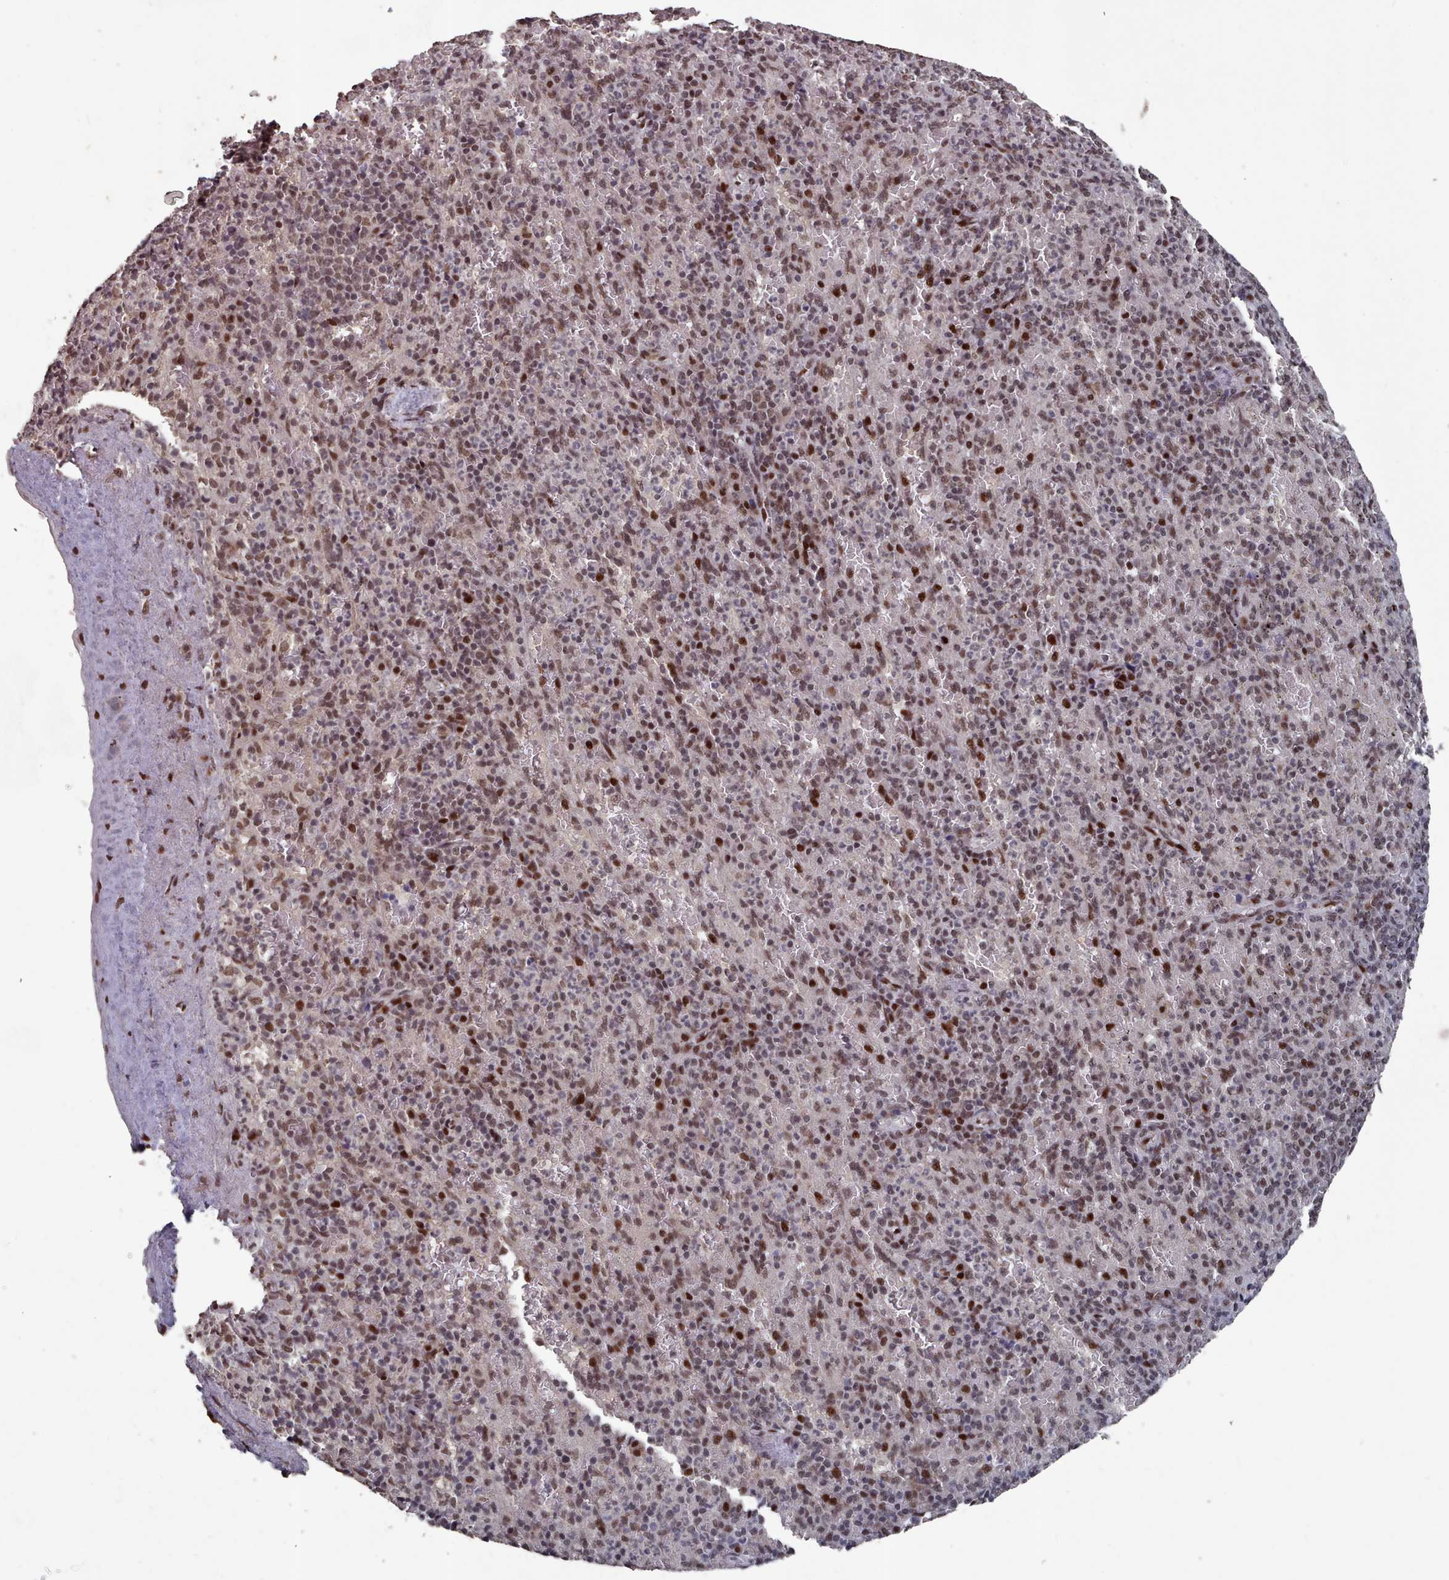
{"staining": {"intensity": "moderate", "quantity": "25%-75%", "location": "nuclear"}, "tissue": "spleen", "cell_type": "Cells in red pulp", "image_type": "normal", "snomed": [{"axis": "morphology", "description": "Normal tissue, NOS"}, {"axis": "topography", "description": "Spleen"}], "caption": "An image of human spleen stained for a protein exhibits moderate nuclear brown staining in cells in red pulp.", "gene": "PNRC2", "patient": {"sex": "female", "age": 74}}